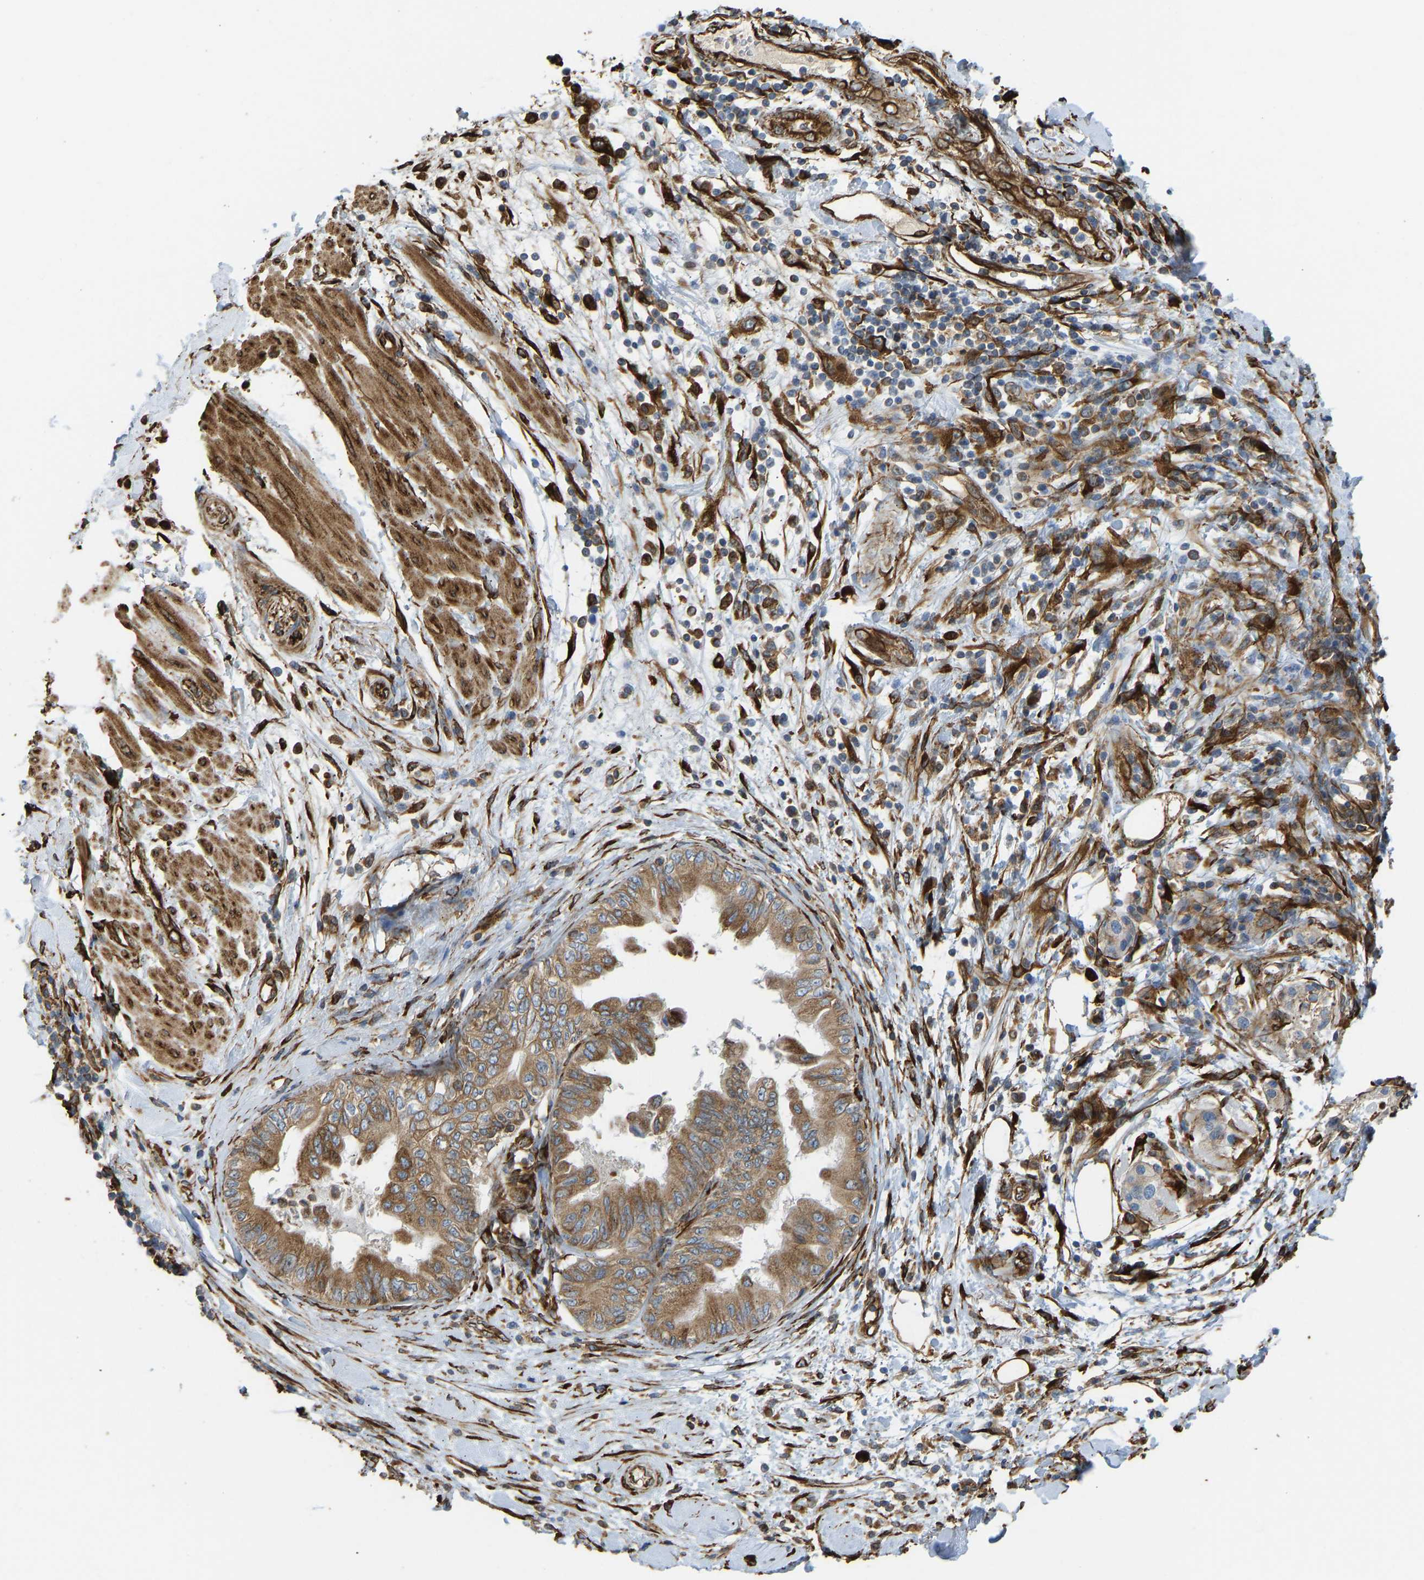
{"staining": {"intensity": "moderate", "quantity": "25%-75%", "location": "cytoplasmic/membranous"}, "tissue": "adipose tissue", "cell_type": "Adipocytes", "image_type": "normal", "snomed": [{"axis": "morphology", "description": "Normal tissue, NOS"}, {"axis": "morphology", "description": "Adenocarcinoma, NOS"}, {"axis": "topography", "description": "Duodenum"}, {"axis": "topography", "description": "Peripheral nerve tissue"}], "caption": "Immunohistochemistry (IHC) of unremarkable human adipose tissue demonstrates medium levels of moderate cytoplasmic/membranous expression in about 25%-75% of adipocytes. (brown staining indicates protein expression, while blue staining denotes nuclei).", "gene": "BEX3", "patient": {"sex": "female", "age": 60}}